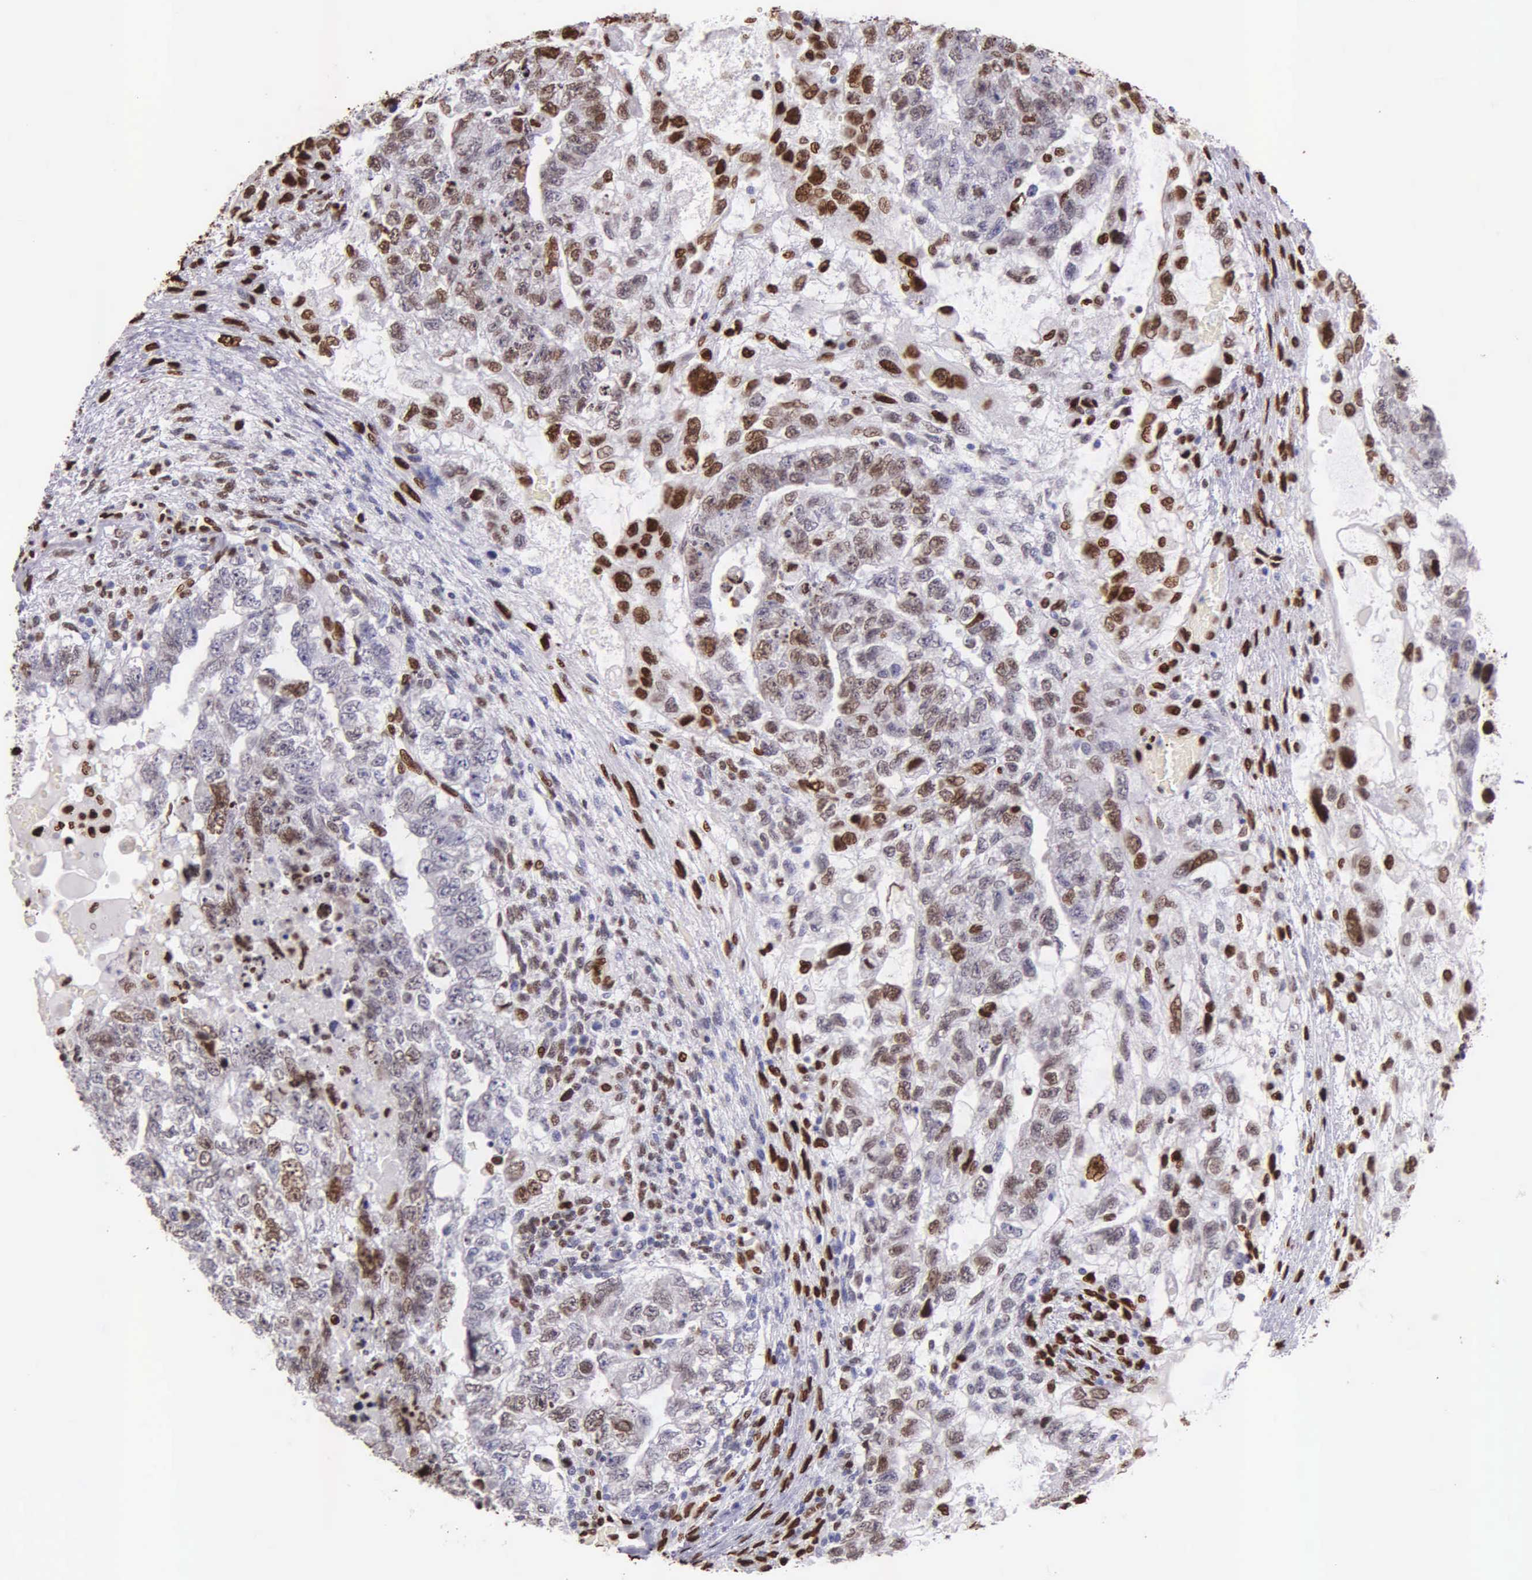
{"staining": {"intensity": "moderate", "quantity": "25%-75%", "location": "nuclear"}, "tissue": "testis cancer", "cell_type": "Tumor cells", "image_type": "cancer", "snomed": [{"axis": "morphology", "description": "Carcinoma, Embryonal, NOS"}, {"axis": "topography", "description": "Testis"}], "caption": "Embryonal carcinoma (testis) tissue reveals moderate nuclear positivity in about 25%-75% of tumor cells", "gene": "H1-0", "patient": {"sex": "male", "age": 36}}